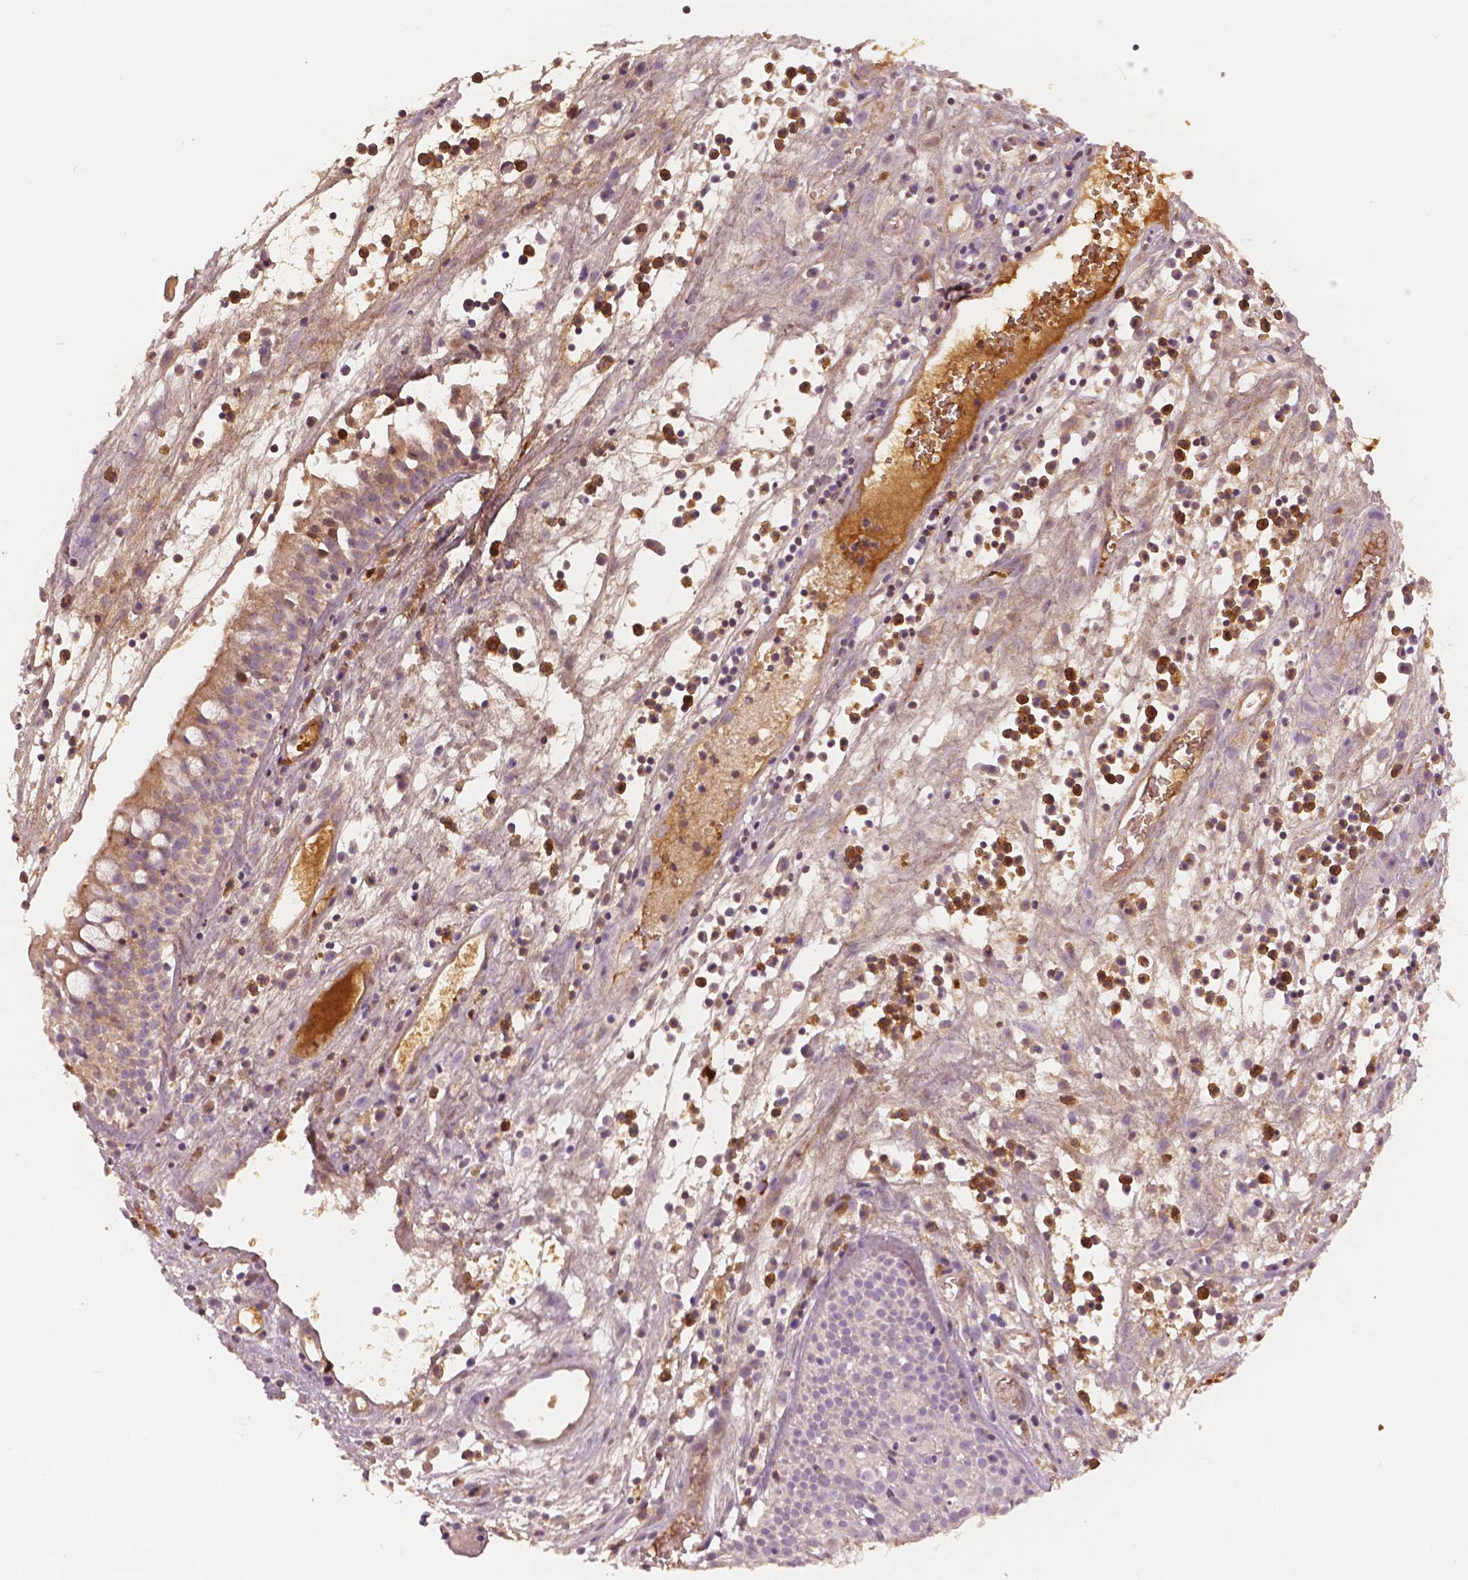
{"staining": {"intensity": "weak", "quantity": "<25%", "location": "cytoplasmic/membranous"}, "tissue": "nasopharynx", "cell_type": "Respiratory epithelial cells", "image_type": "normal", "snomed": [{"axis": "morphology", "description": "Normal tissue, NOS"}, {"axis": "topography", "description": "Nasopharynx"}], "caption": "A micrograph of nasopharynx stained for a protein reveals no brown staining in respiratory epithelial cells.", "gene": "APOA4", "patient": {"sex": "male", "age": 31}}